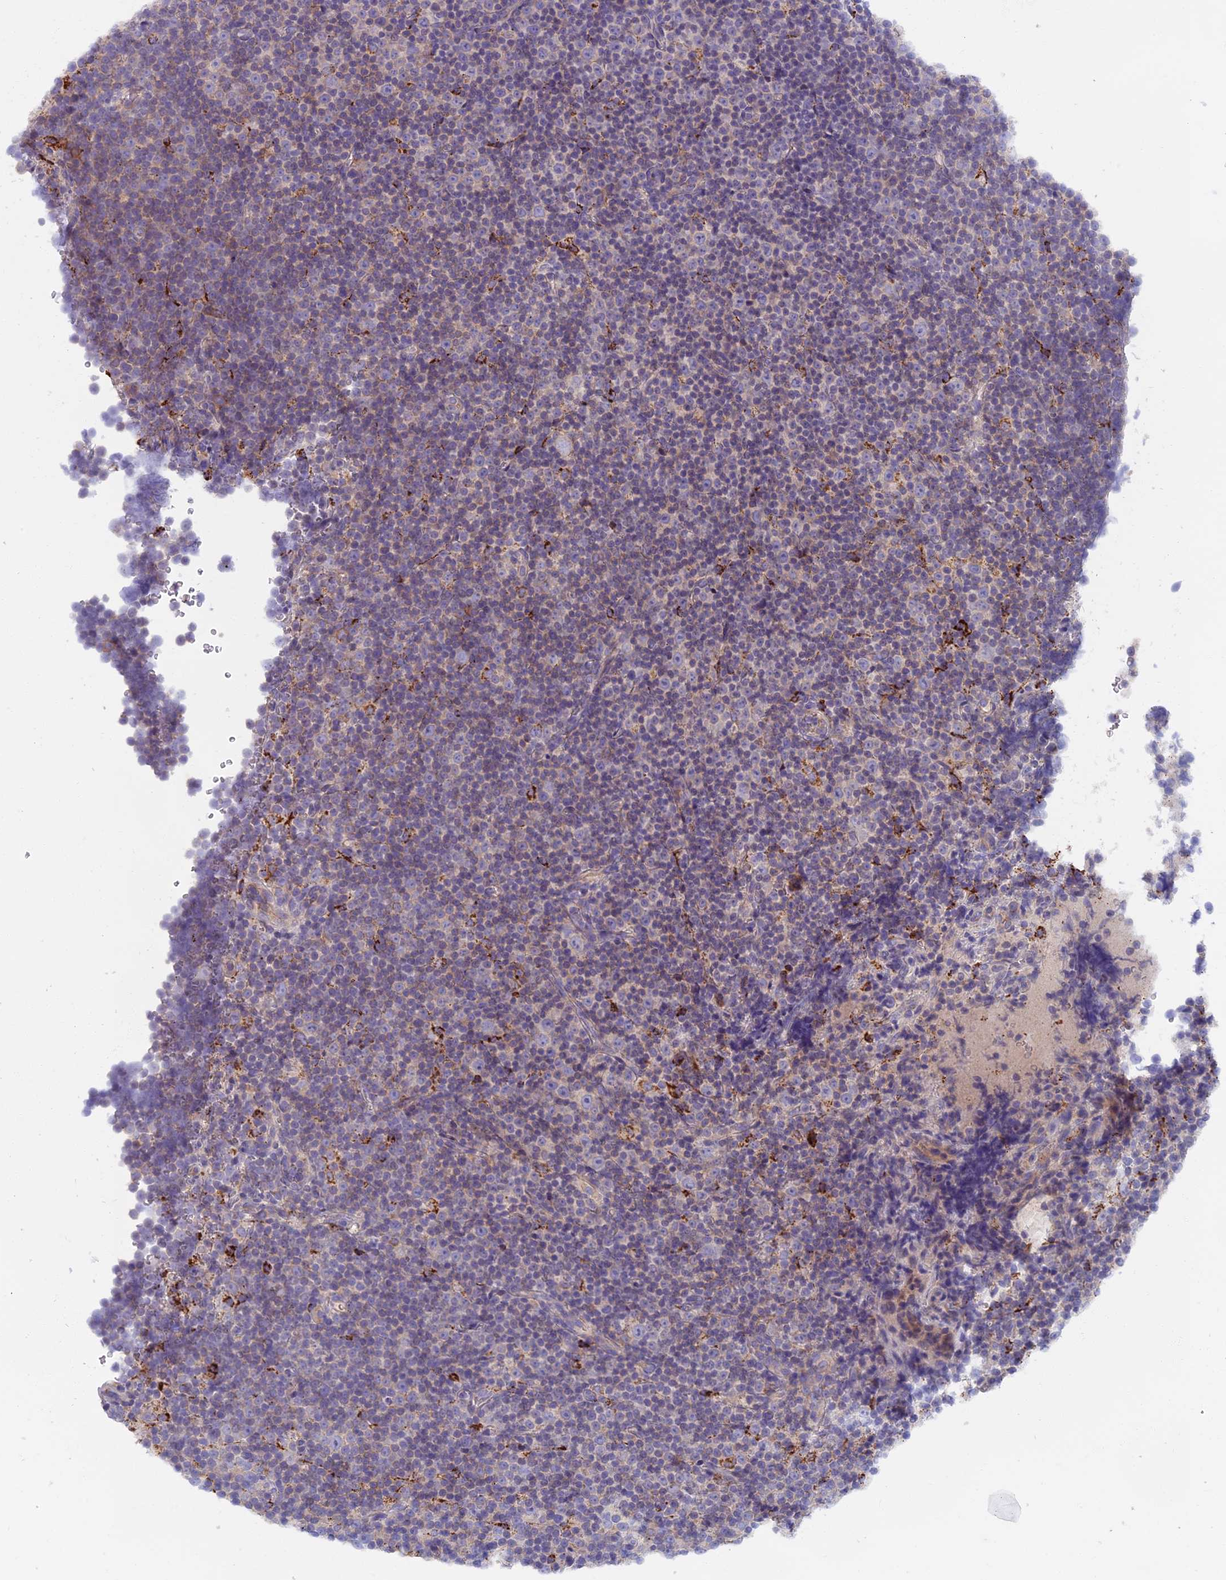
{"staining": {"intensity": "negative", "quantity": "none", "location": "none"}, "tissue": "lymphoma", "cell_type": "Tumor cells", "image_type": "cancer", "snomed": [{"axis": "morphology", "description": "Malignant lymphoma, non-Hodgkin's type, Low grade"}, {"axis": "topography", "description": "Lymph node"}], "caption": "Malignant lymphoma, non-Hodgkin's type (low-grade) was stained to show a protein in brown. There is no significant positivity in tumor cells.", "gene": "SEMA7A", "patient": {"sex": "female", "age": 67}}